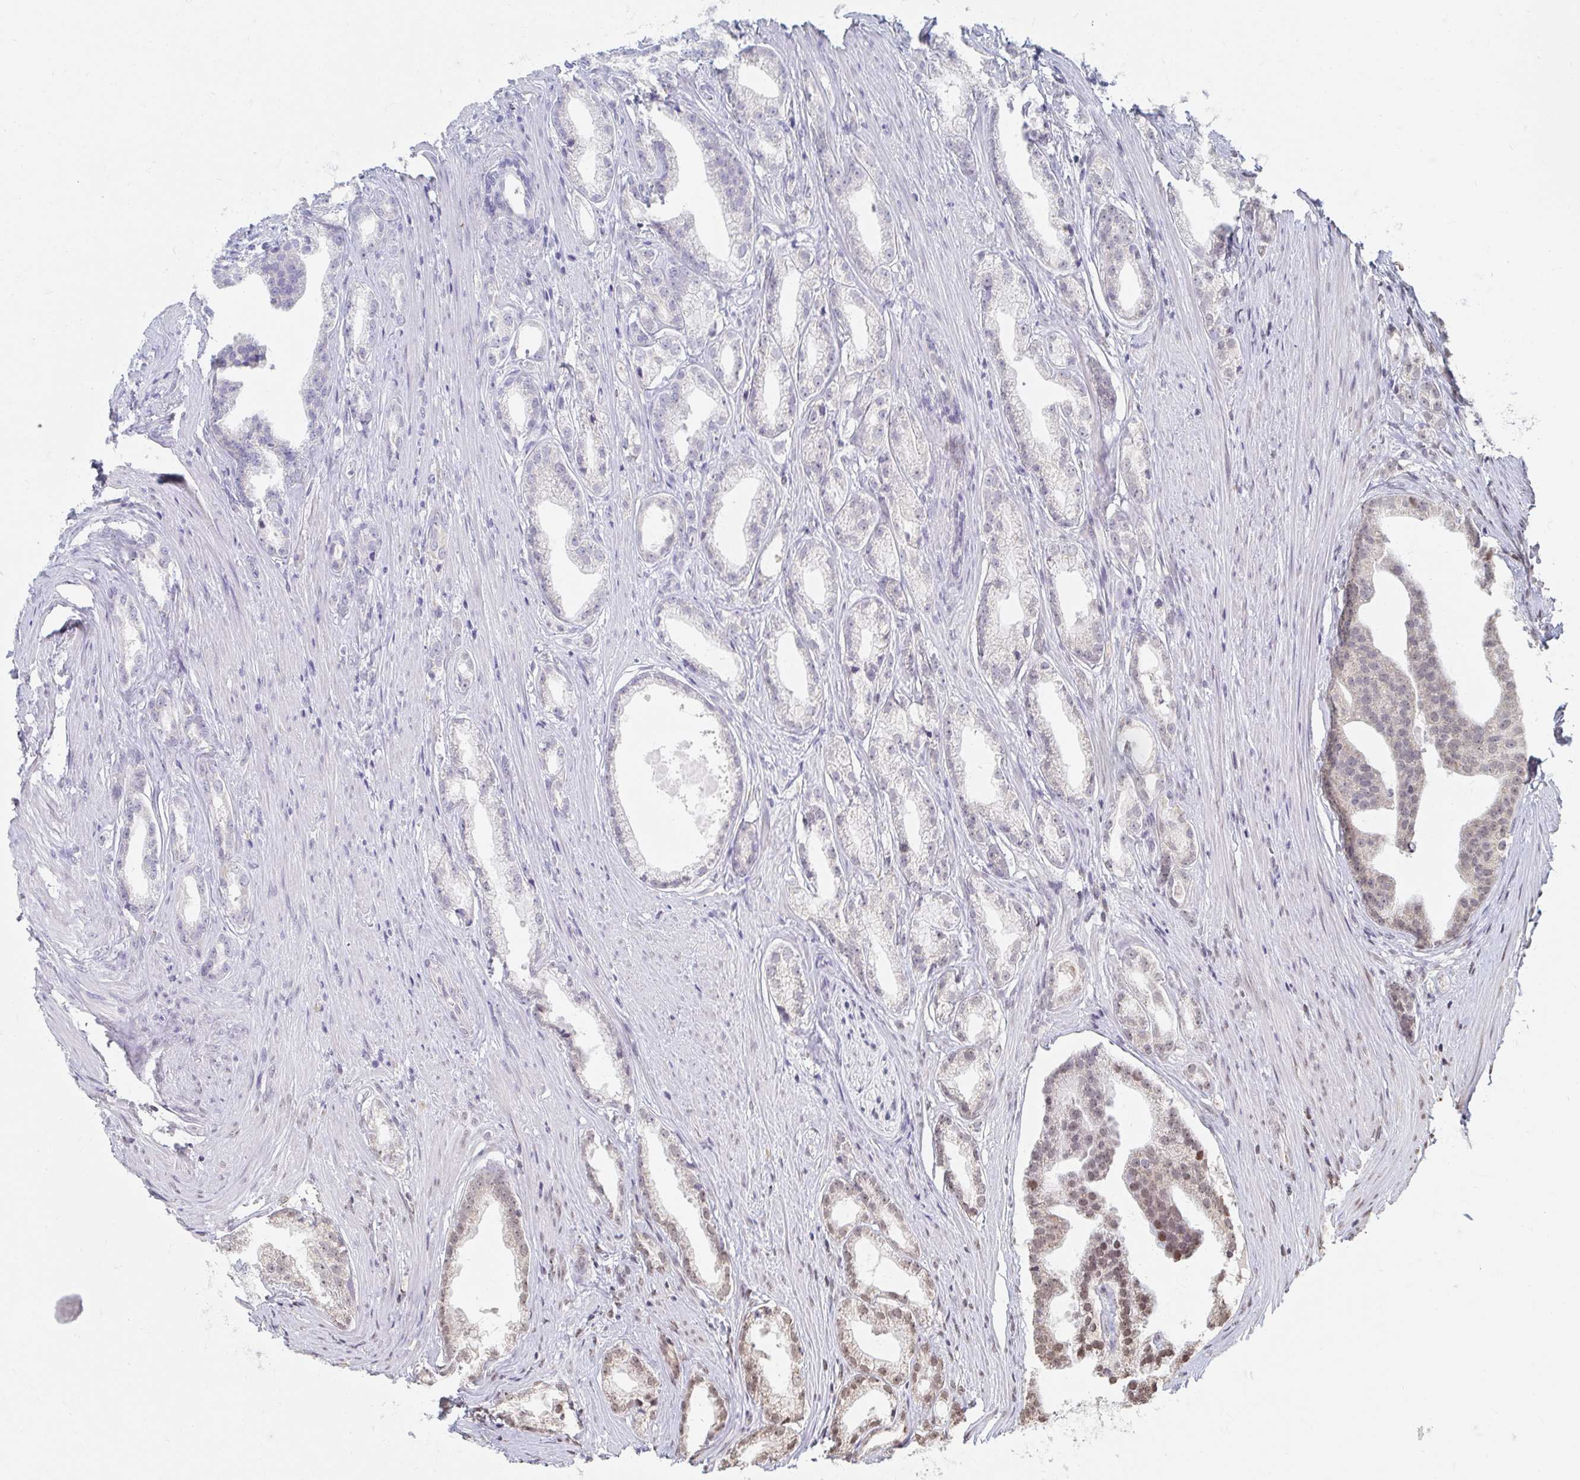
{"staining": {"intensity": "negative", "quantity": "none", "location": "none"}, "tissue": "prostate cancer", "cell_type": "Tumor cells", "image_type": "cancer", "snomed": [{"axis": "morphology", "description": "Adenocarcinoma, Low grade"}, {"axis": "topography", "description": "Prostate"}], "caption": "The immunohistochemistry (IHC) histopathology image has no significant positivity in tumor cells of prostate cancer tissue.", "gene": "MYLK2", "patient": {"sex": "male", "age": 65}}